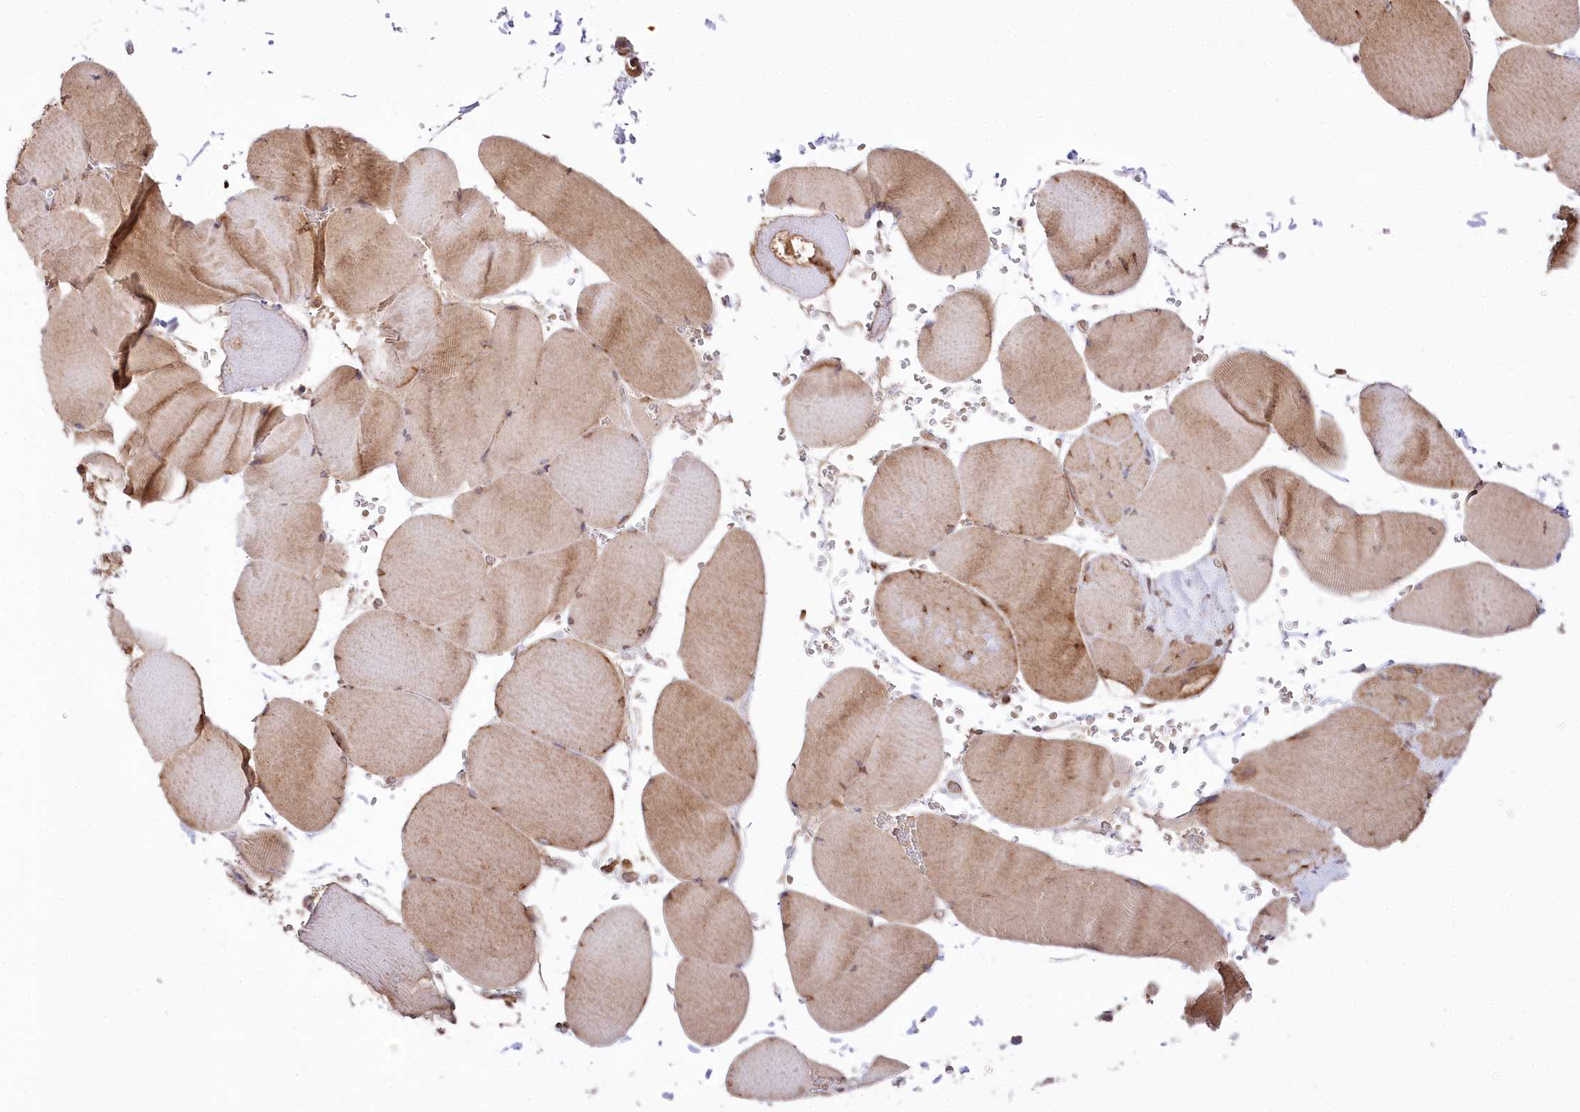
{"staining": {"intensity": "moderate", "quantity": ">75%", "location": "cytoplasmic/membranous"}, "tissue": "skeletal muscle", "cell_type": "Myocytes", "image_type": "normal", "snomed": [{"axis": "morphology", "description": "Normal tissue, NOS"}, {"axis": "topography", "description": "Skeletal muscle"}, {"axis": "topography", "description": "Head-Neck"}], "caption": "A brown stain labels moderate cytoplasmic/membranous staining of a protein in myocytes of benign human skeletal muscle. (DAB (3,3'-diaminobenzidine) IHC, brown staining for protein, blue staining for nuclei).", "gene": "CCDC91", "patient": {"sex": "male", "age": 66}}